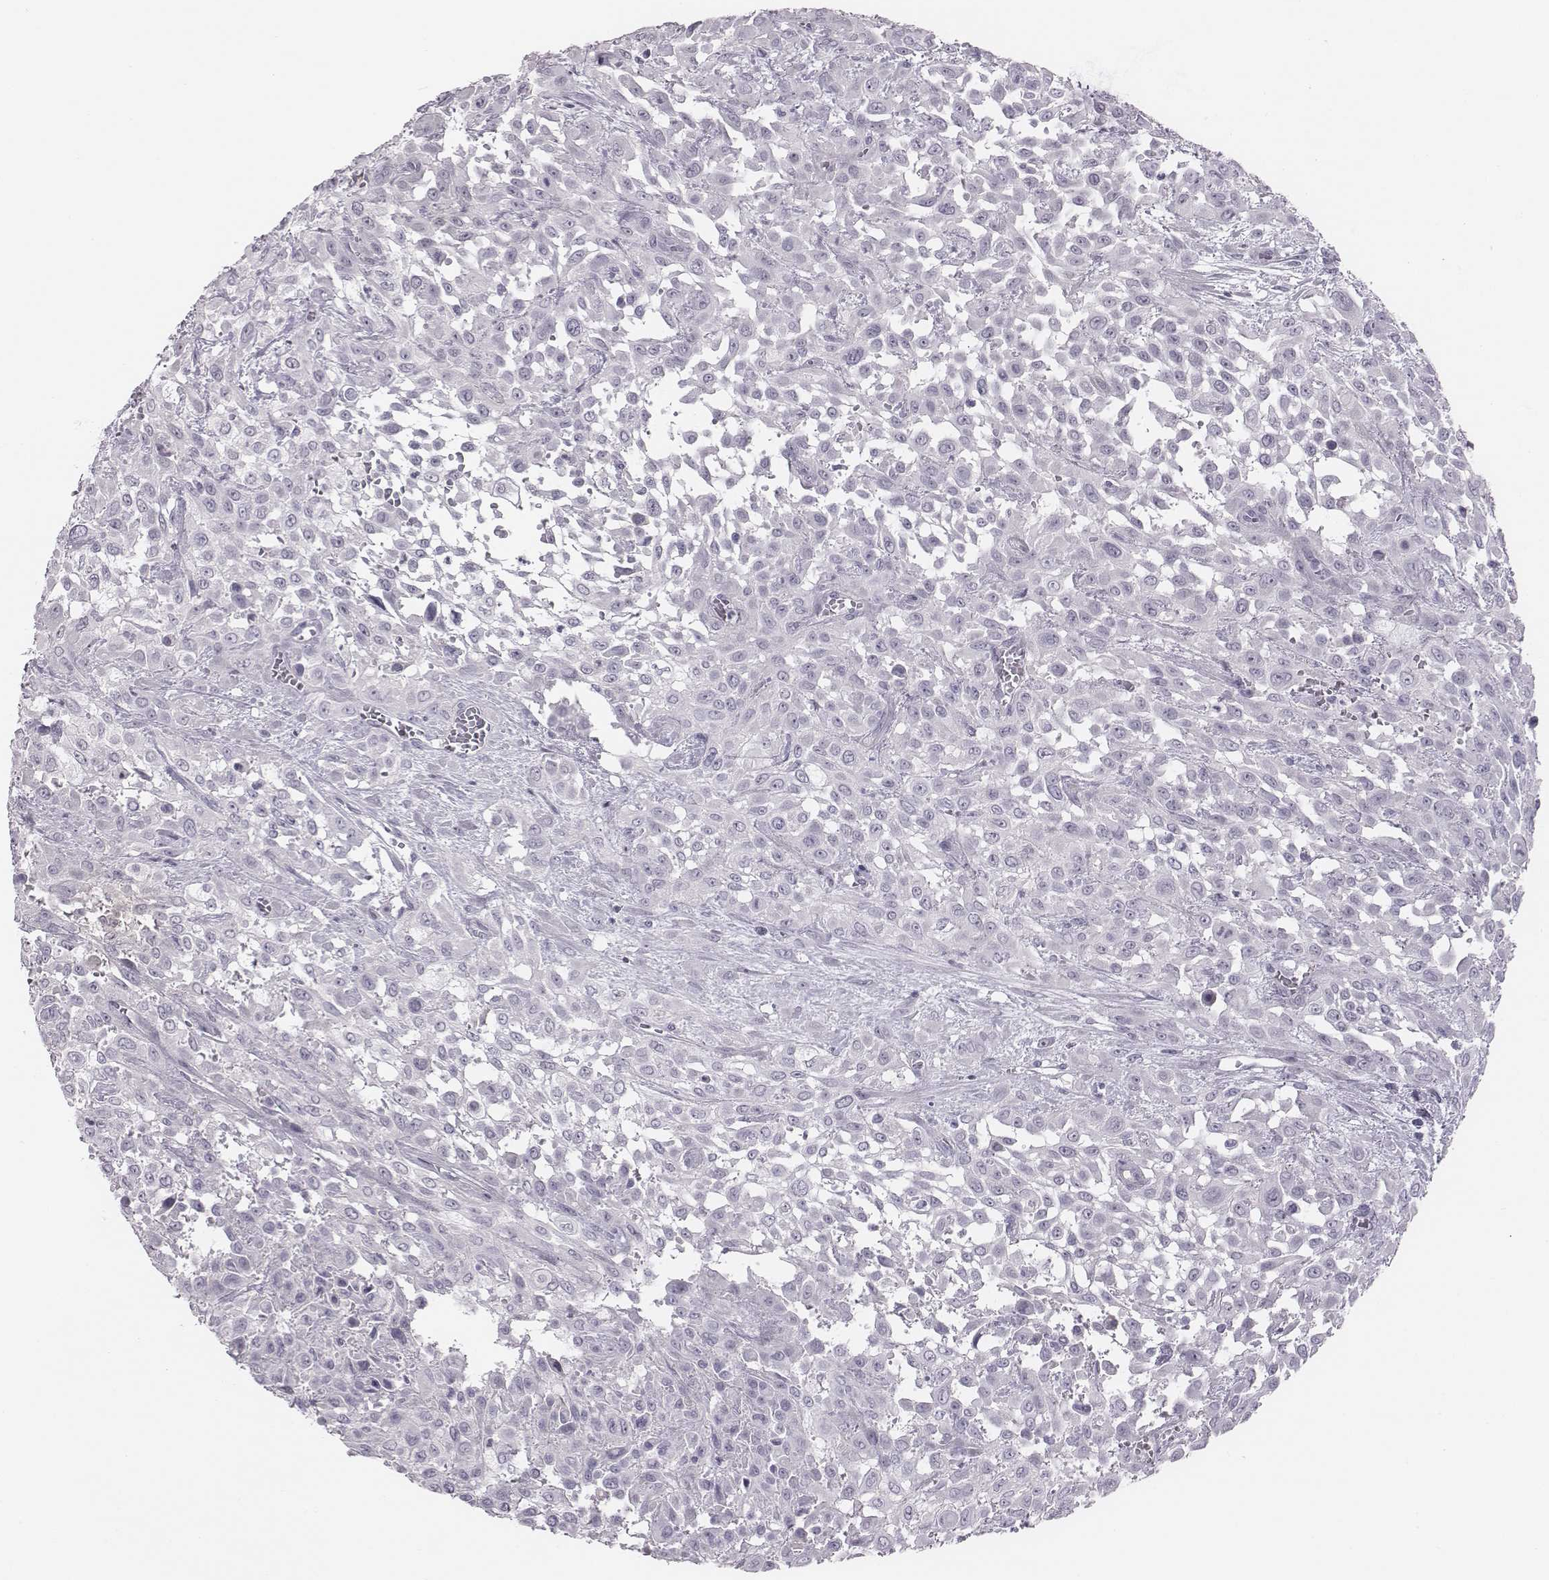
{"staining": {"intensity": "negative", "quantity": "none", "location": "none"}, "tissue": "urothelial cancer", "cell_type": "Tumor cells", "image_type": "cancer", "snomed": [{"axis": "morphology", "description": "Urothelial carcinoma, High grade"}, {"axis": "topography", "description": "Urinary bladder"}], "caption": "An immunohistochemistry (IHC) image of urothelial carcinoma (high-grade) is shown. There is no staining in tumor cells of urothelial carcinoma (high-grade).", "gene": "CACNG4", "patient": {"sex": "male", "age": 57}}